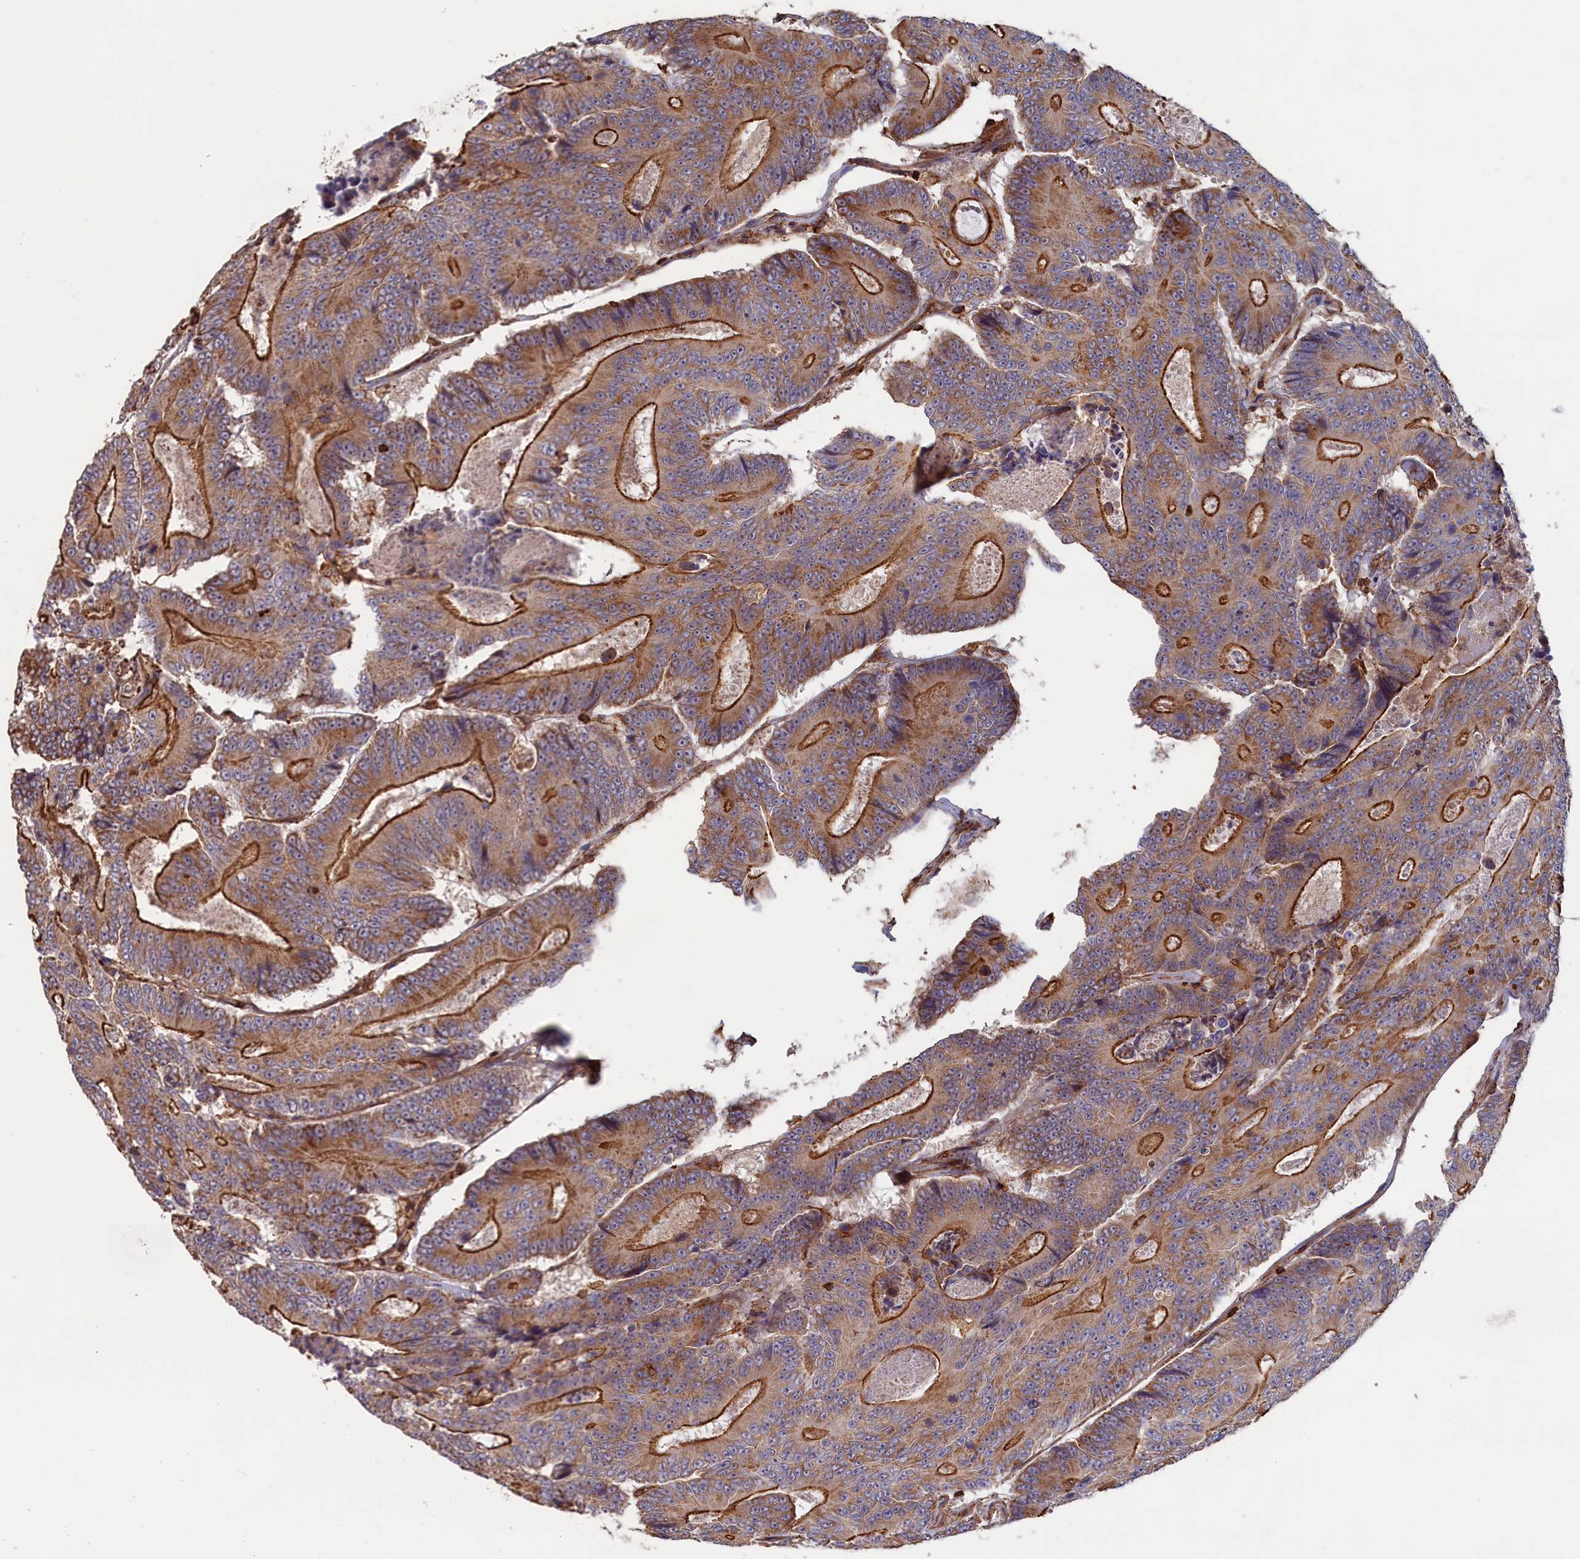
{"staining": {"intensity": "strong", "quantity": "25%-75%", "location": "cytoplasmic/membranous"}, "tissue": "colorectal cancer", "cell_type": "Tumor cells", "image_type": "cancer", "snomed": [{"axis": "morphology", "description": "Adenocarcinoma, NOS"}, {"axis": "topography", "description": "Colon"}], "caption": "High-magnification brightfield microscopy of colorectal adenocarcinoma stained with DAB (3,3'-diaminobenzidine) (brown) and counterstained with hematoxylin (blue). tumor cells exhibit strong cytoplasmic/membranous positivity is appreciated in about25%-75% of cells.", "gene": "ANKRD27", "patient": {"sex": "male", "age": 83}}